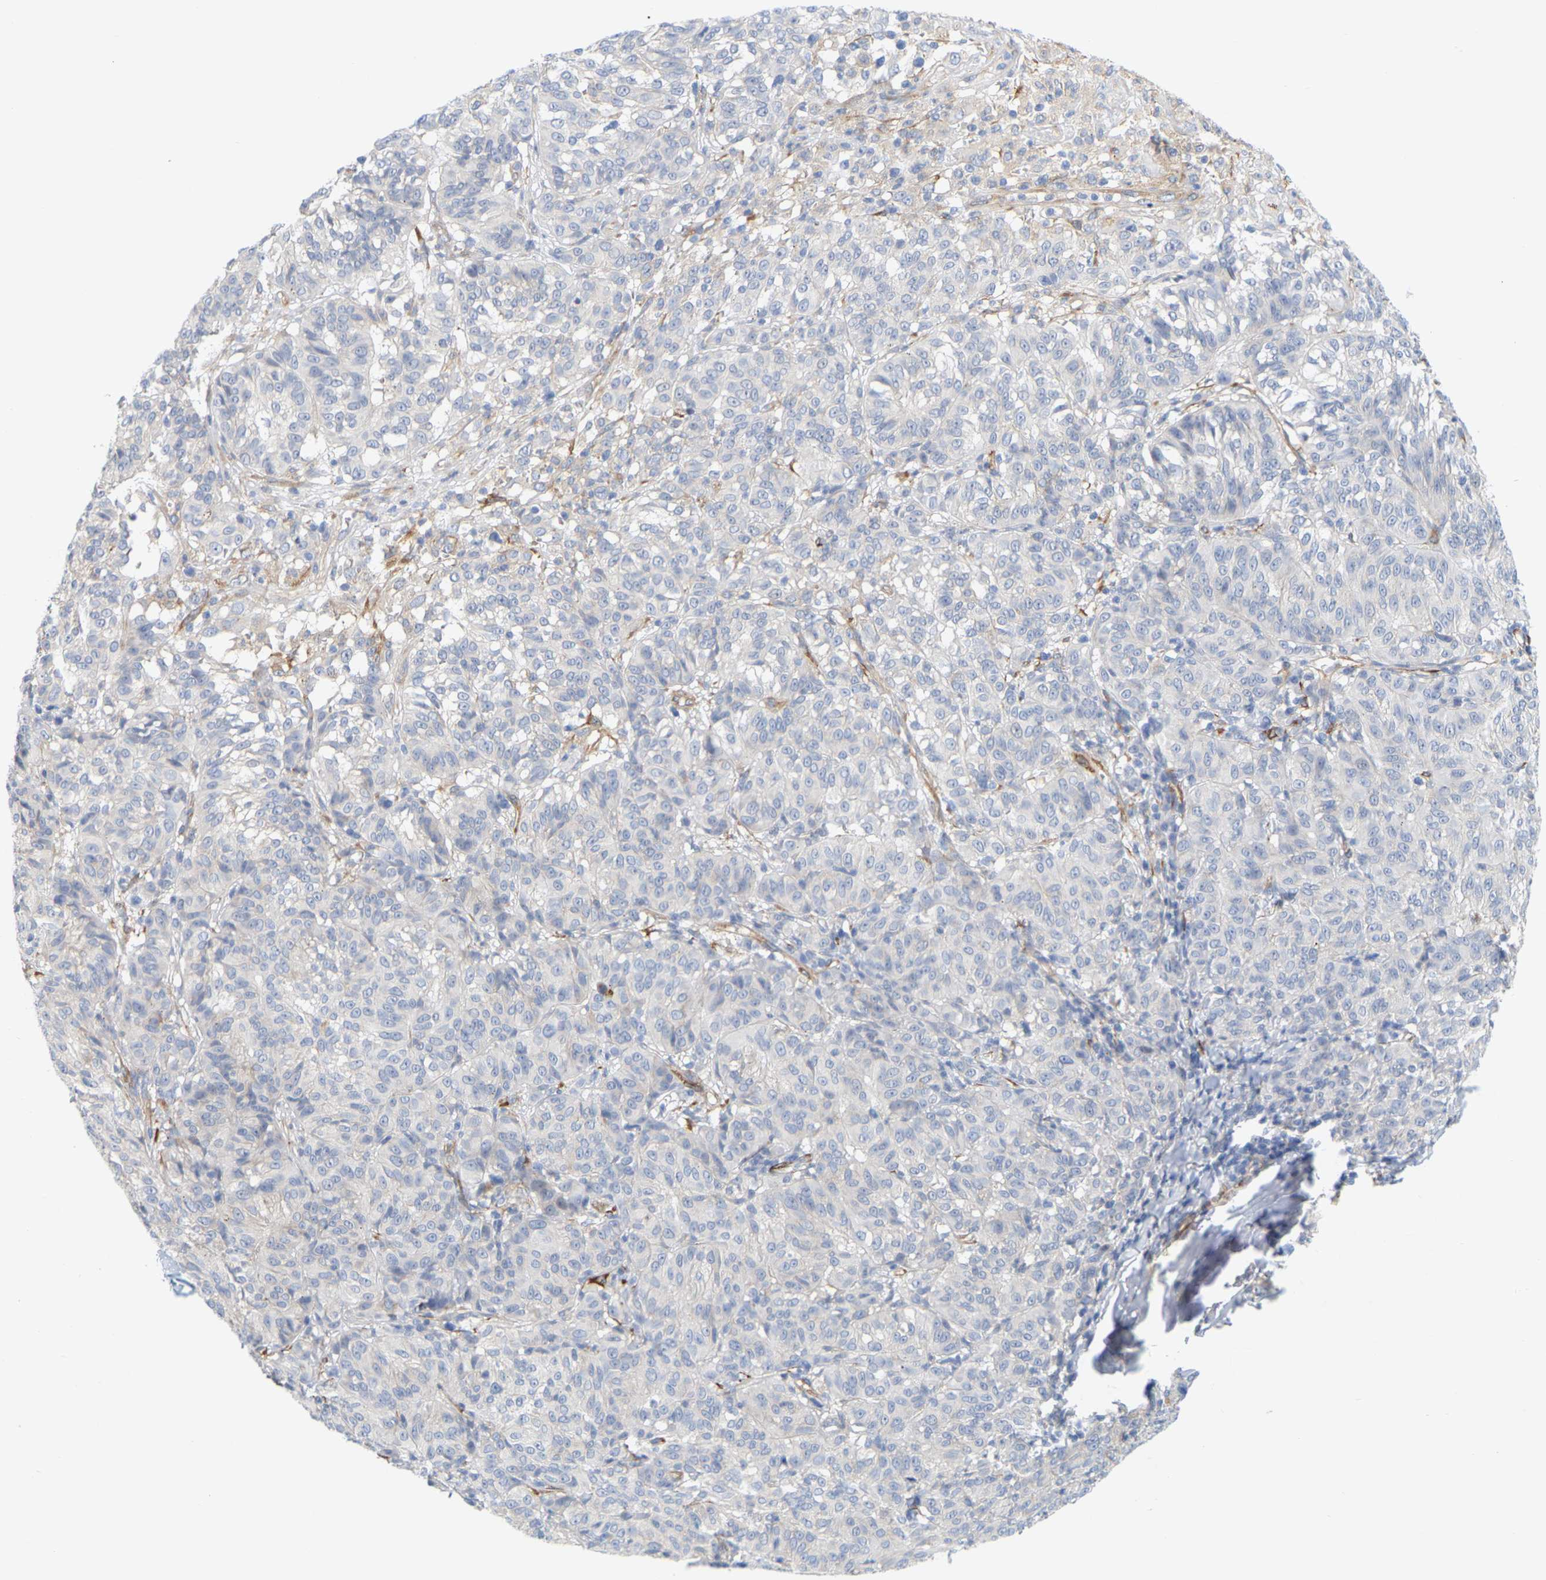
{"staining": {"intensity": "negative", "quantity": "none", "location": "none"}, "tissue": "melanoma", "cell_type": "Tumor cells", "image_type": "cancer", "snomed": [{"axis": "morphology", "description": "Malignant melanoma, NOS"}, {"axis": "topography", "description": "Skin"}], "caption": "Human malignant melanoma stained for a protein using immunohistochemistry exhibits no staining in tumor cells.", "gene": "RAPH1", "patient": {"sex": "female", "age": 72}}